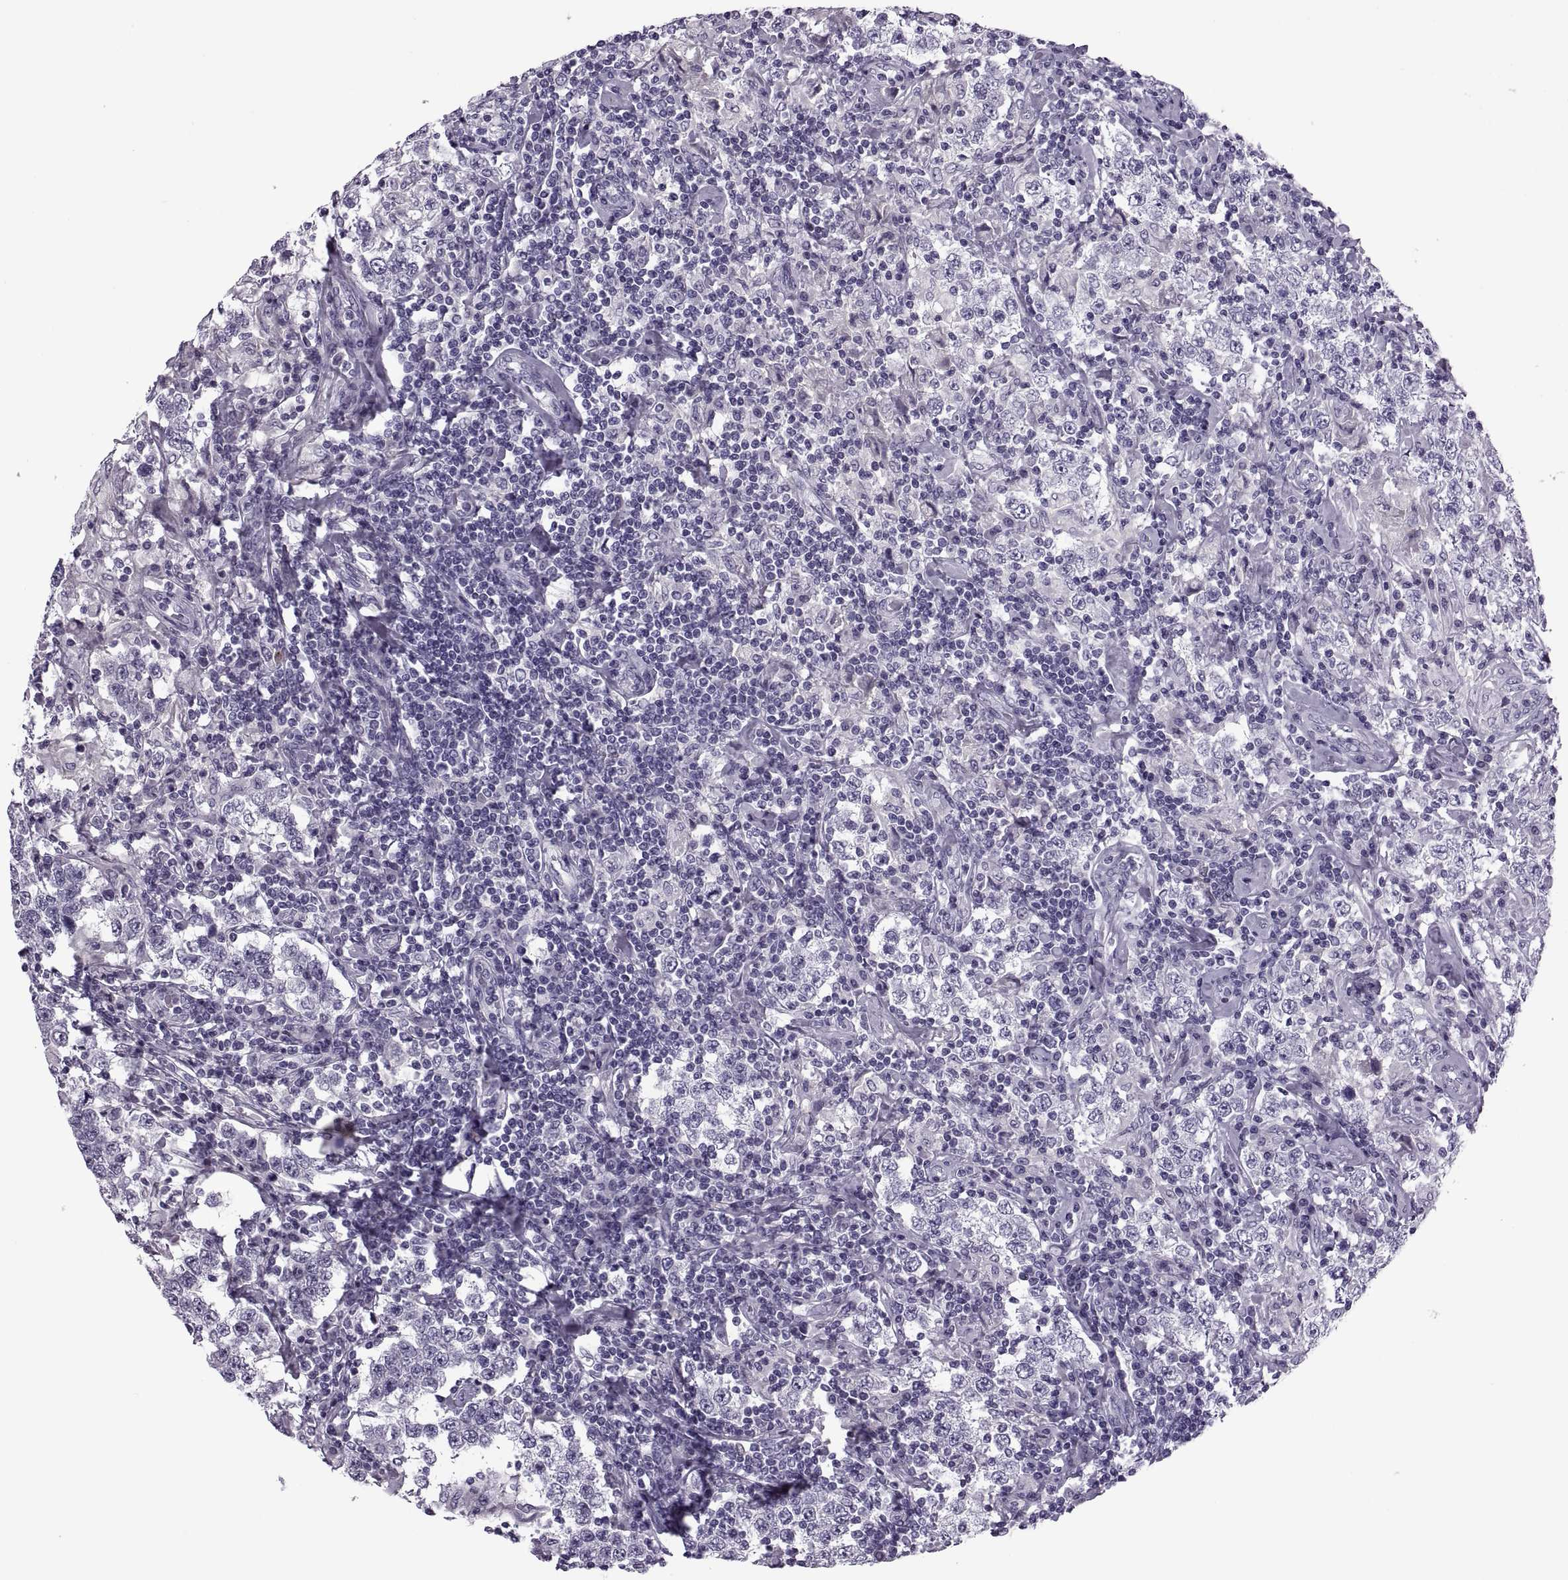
{"staining": {"intensity": "negative", "quantity": "none", "location": "none"}, "tissue": "testis cancer", "cell_type": "Tumor cells", "image_type": "cancer", "snomed": [{"axis": "morphology", "description": "Seminoma, NOS"}, {"axis": "morphology", "description": "Carcinoma, Embryonal, NOS"}, {"axis": "topography", "description": "Testis"}], "caption": "Micrograph shows no significant protein staining in tumor cells of testis cancer.", "gene": "SYNGR4", "patient": {"sex": "male", "age": 41}}